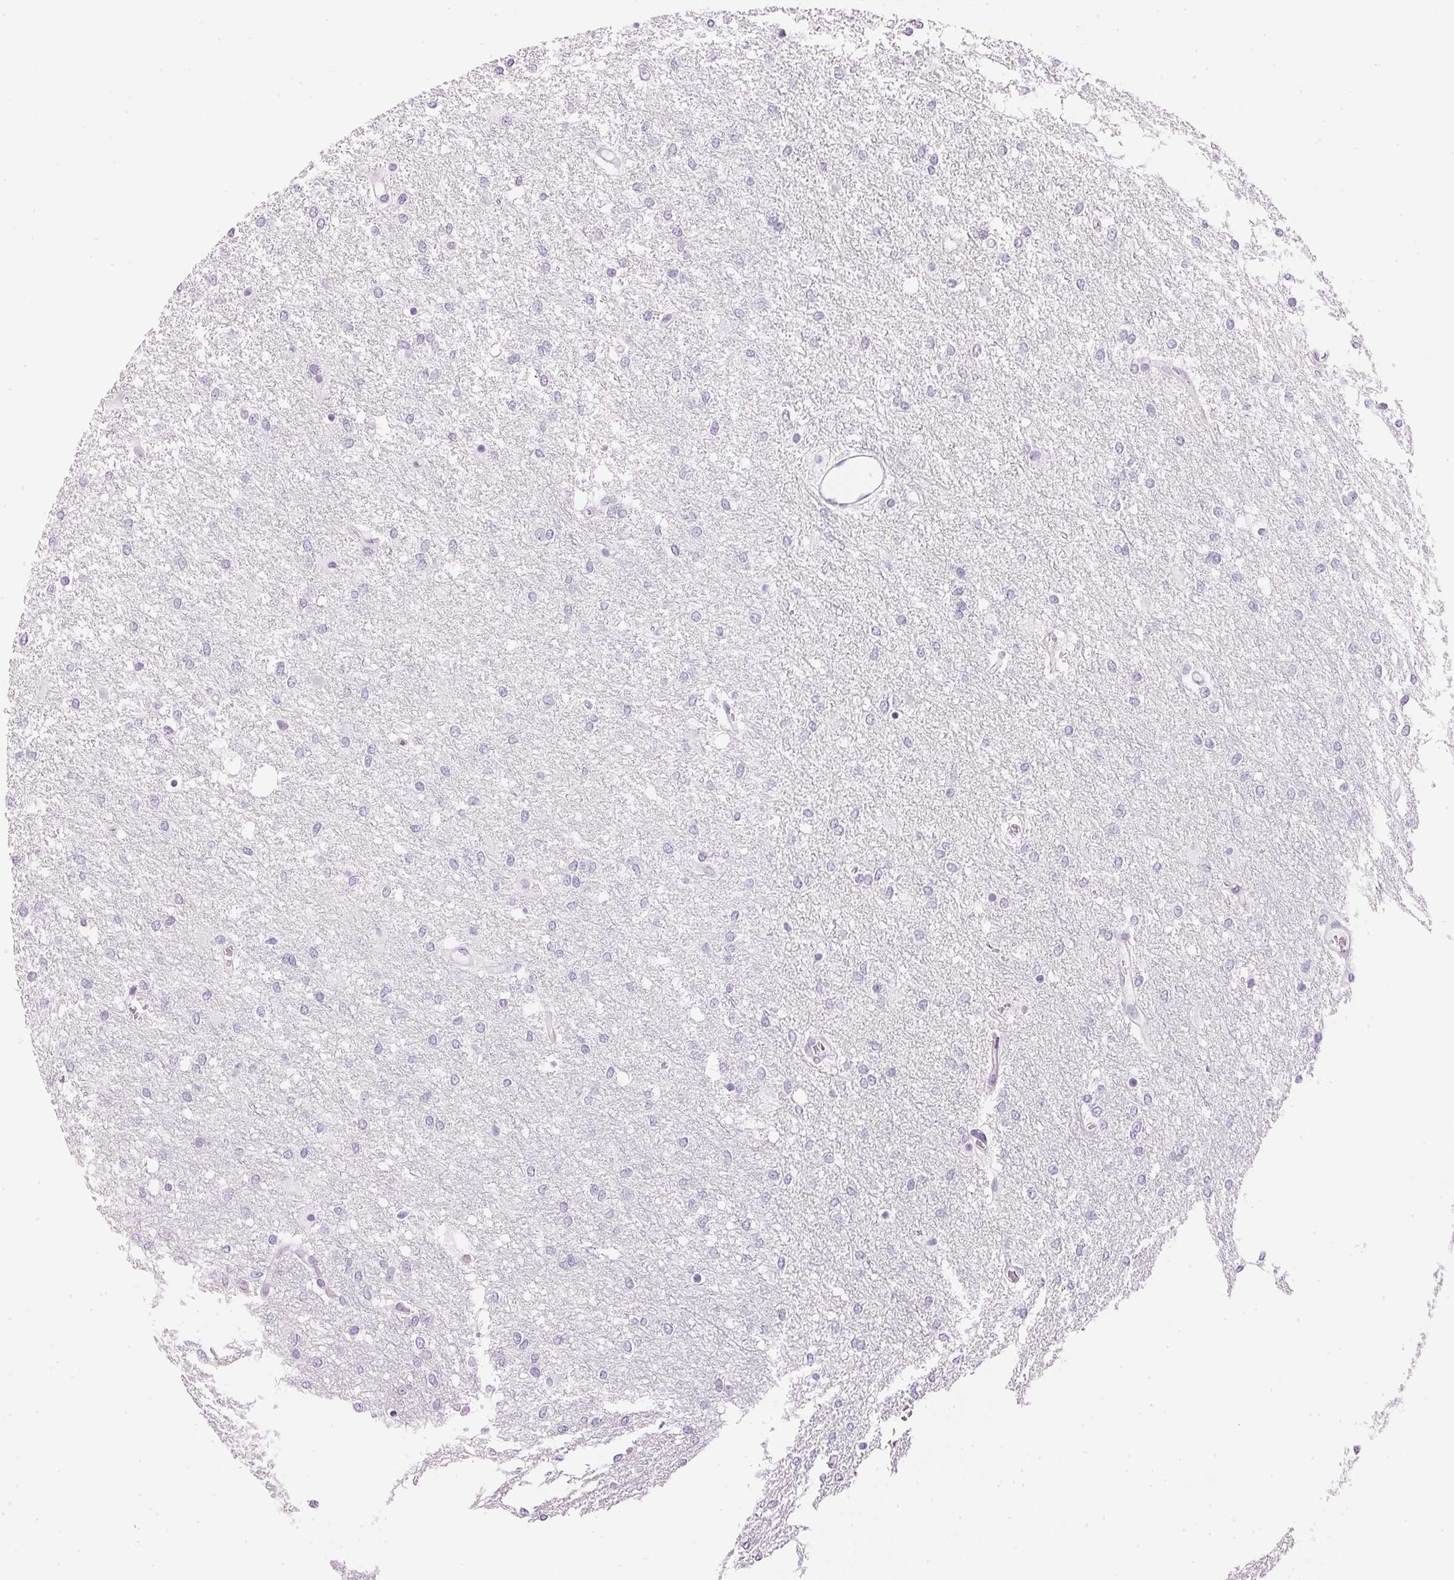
{"staining": {"intensity": "negative", "quantity": "none", "location": "none"}, "tissue": "glioma", "cell_type": "Tumor cells", "image_type": "cancer", "snomed": [{"axis": "morphology", "description": "Glioma, malignant, High grade"}, {"axis": "topography", "description": "Brain"}], "caption": "A micrograph of human glioma is negative for staining in tumor cells.", "gene": "IGFBP1", "patient": {"sex": "female", "age": 61}}